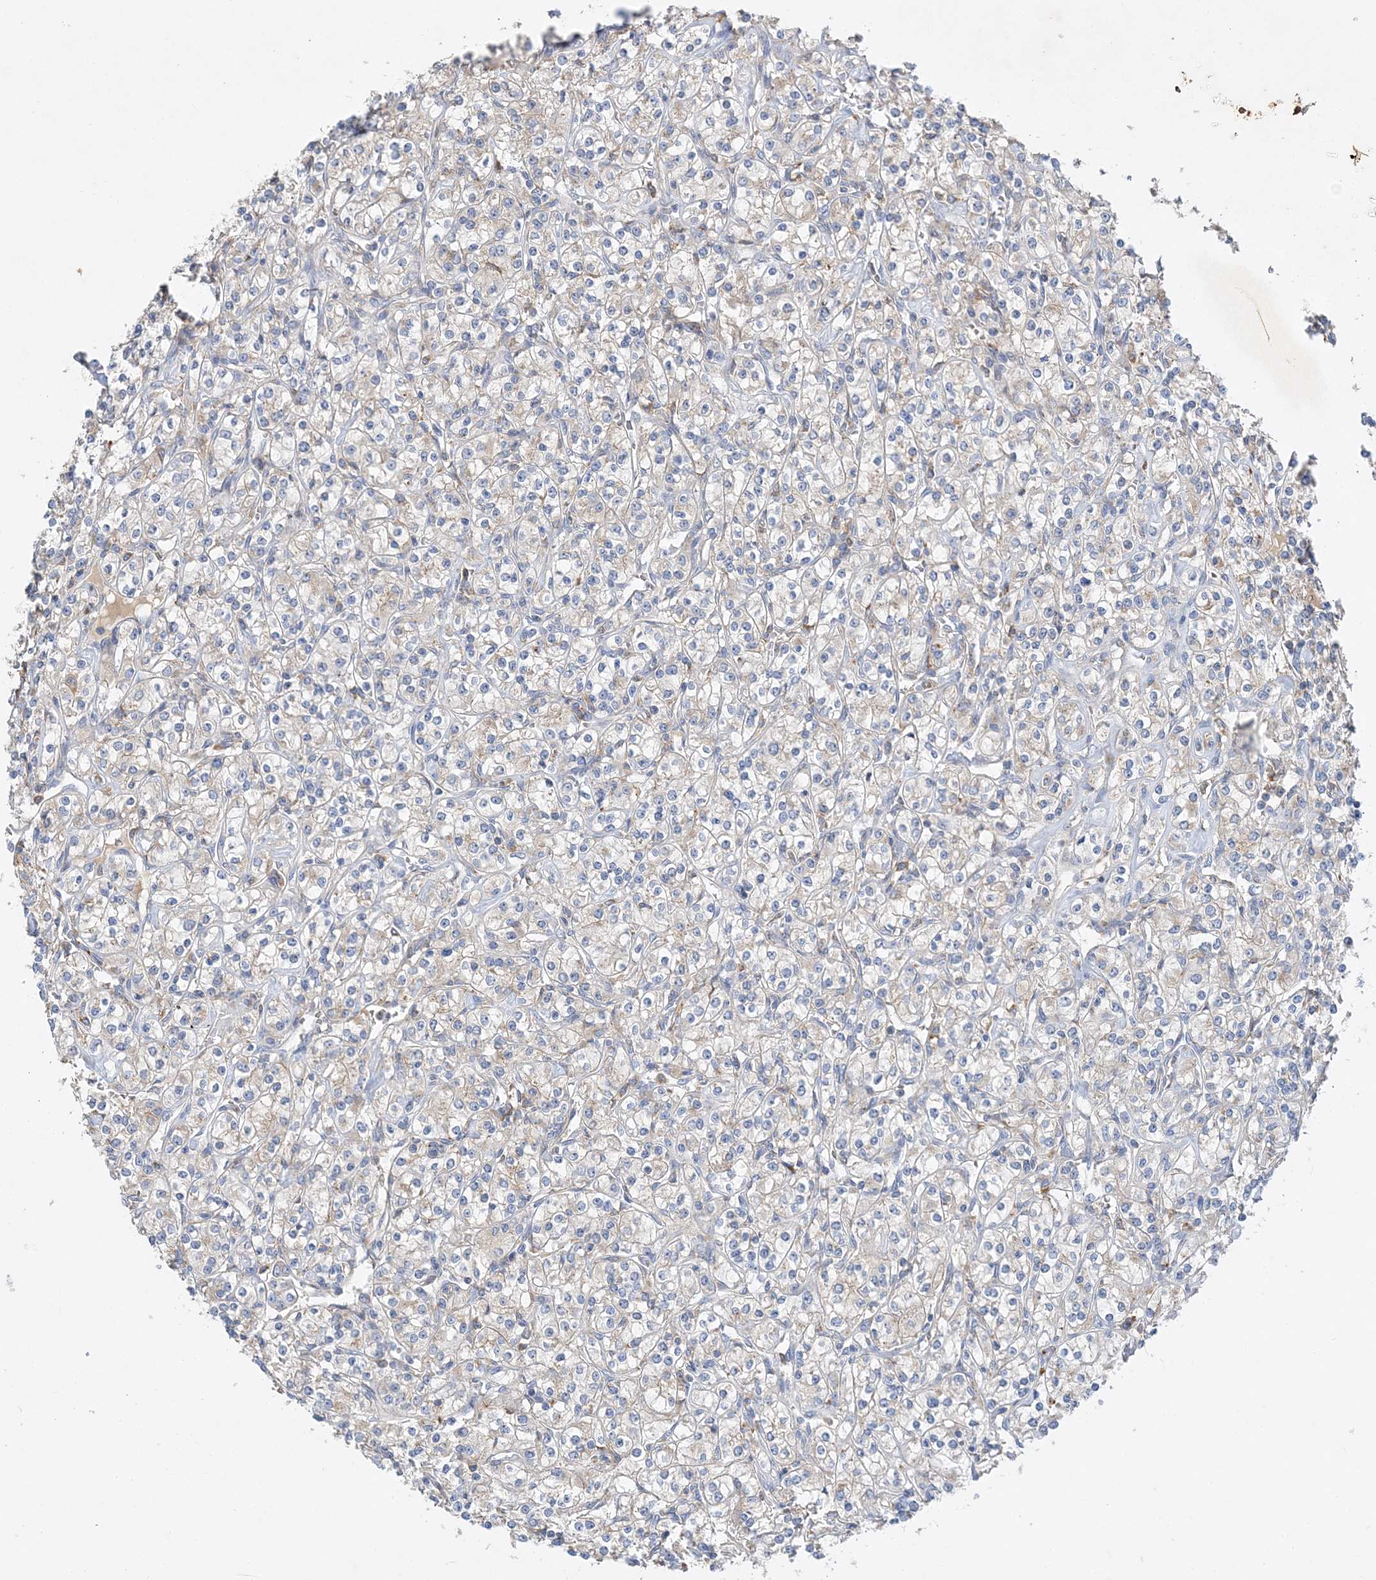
{"staining": {"intensity": "weak", "quantity": "<25%", "location": "cytoplasmic/membranous"}, "tissue": "renal cancer", "cell_type": "Tumor cells", "image_type": "cancer", "snomed": [{"axis": "morphology", "description": "Adenocarcinoma, NOS"}, {"axis": "topography", "description": "Kidney"}], "caption": "Histopathology image shows no significant protein staining in tumor cells of renal cancer (adenocarcinoma).", "gene": "GRINA", "patient": {"sex": "male", "age": 77}}